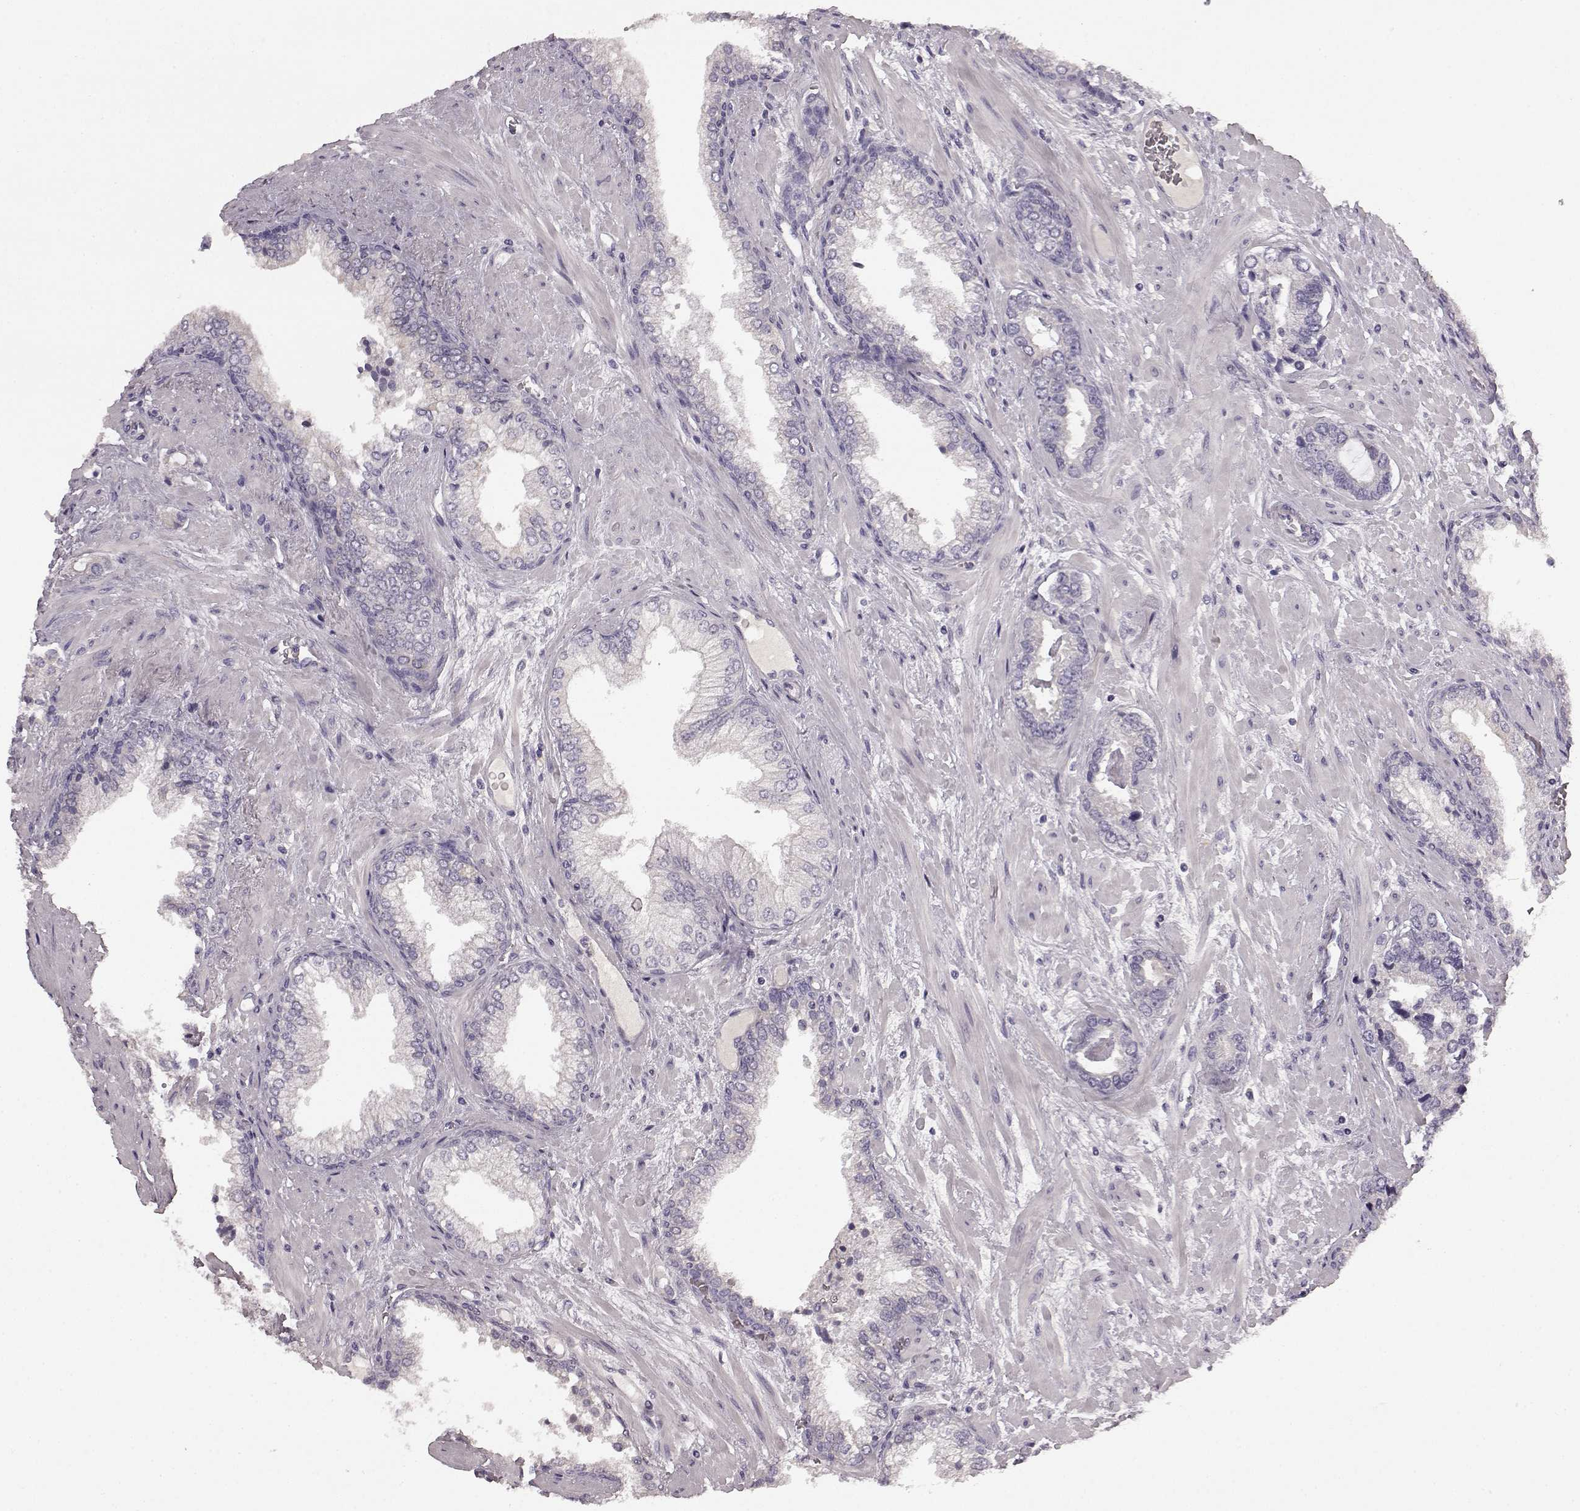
{"staining": {"intensity": "negative", "quantity": "none", "location": "none"}, "tissue": "prostate cancer", "cell_type": "Tumor cells", "image_type": "cancer", "snomed": [{"axis": "morphology", "description": "Adenocarcinoma, Low grade"}, {"axis": "topography", "description": "Prostate"}], "caption": "A high-resolution histopathology image shows immunohistochemistry staining of prostate adenocarcinoma (low-grade), which exhibits no significant staining in tumor cells.", "gene": "KRT85", "patient": {"sex": "male", "age": 61}}